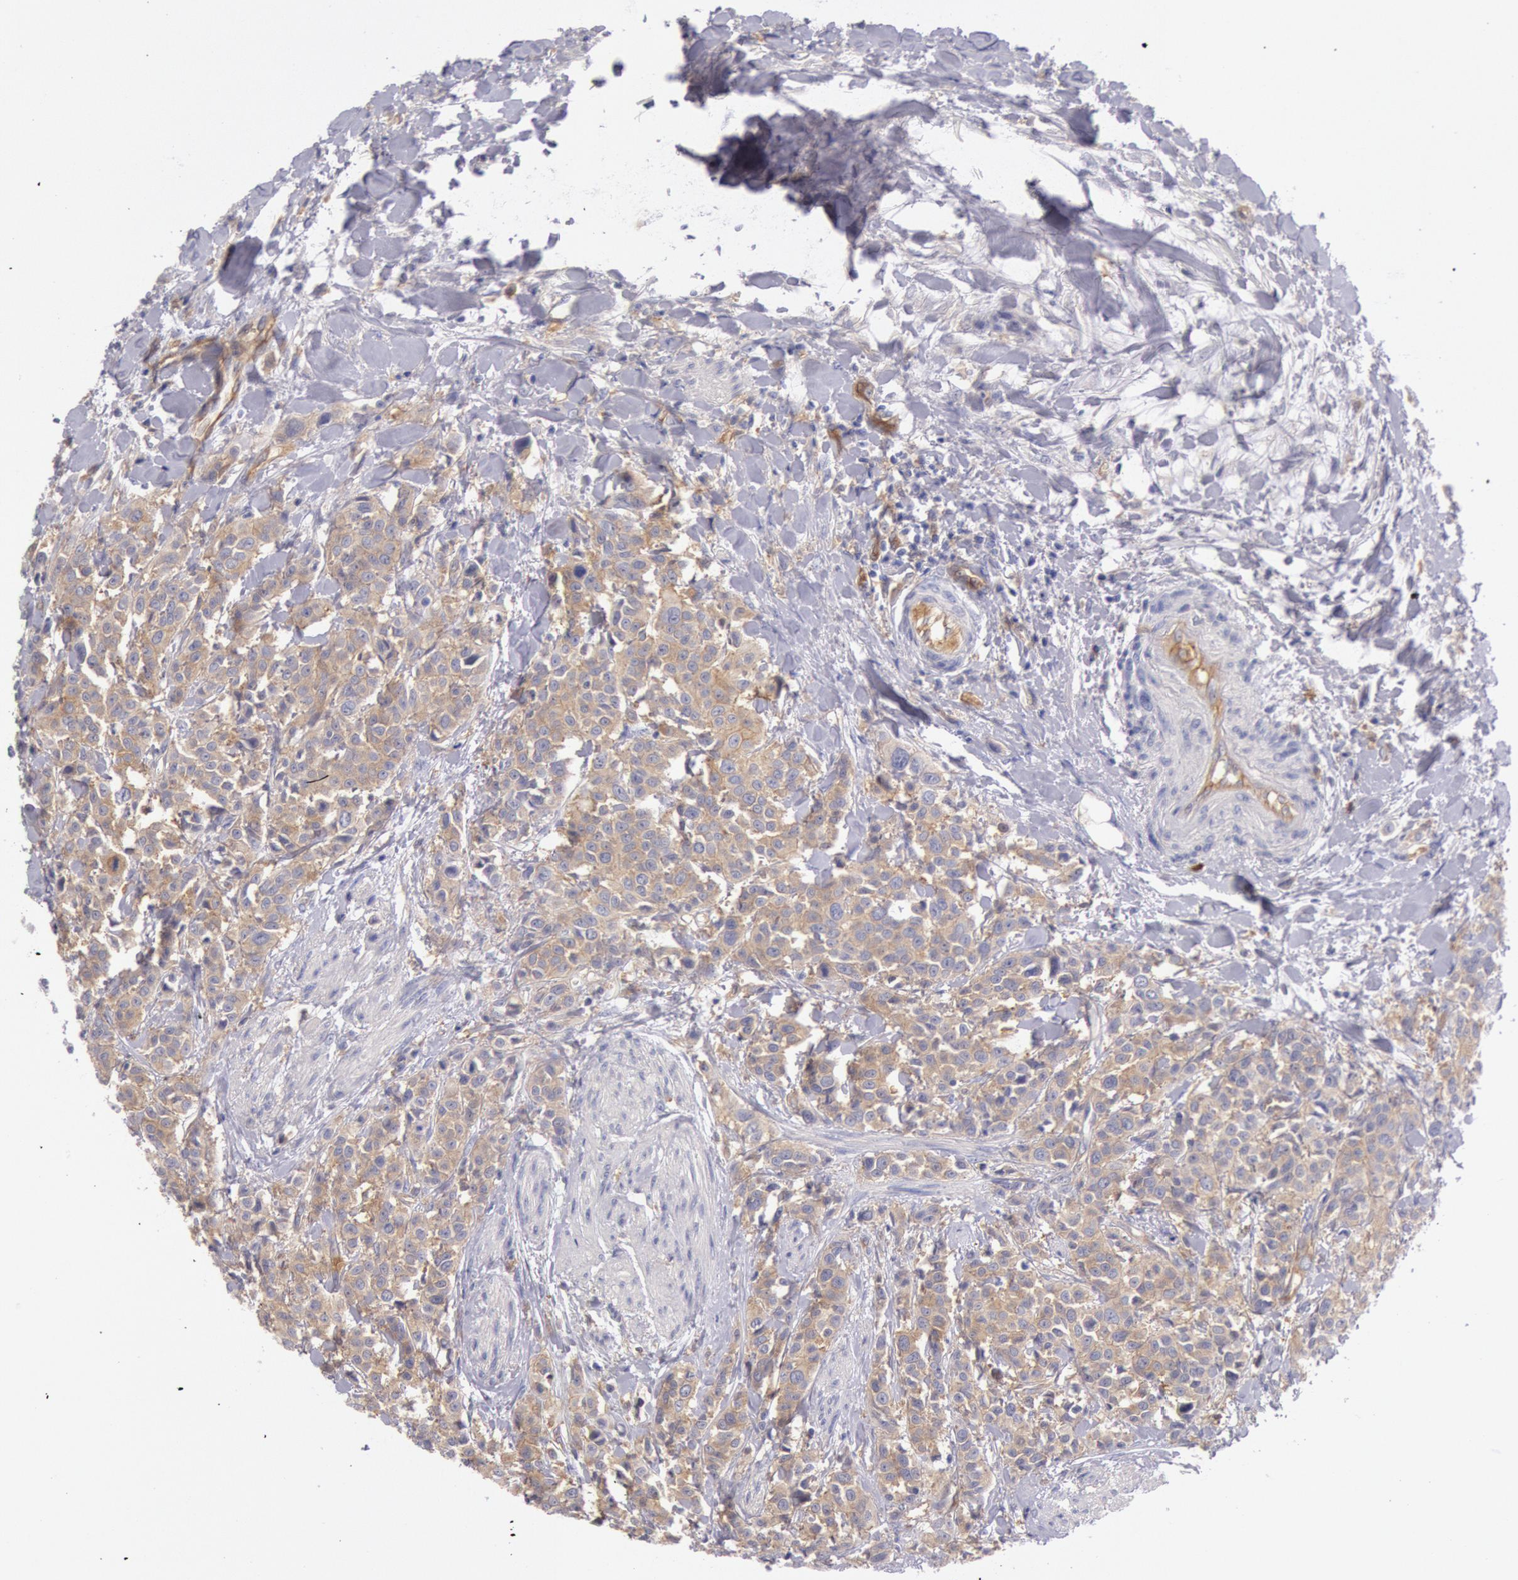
{"staining": {"intensity": "weak", "quantity": ">75%", "location": "cytoplasmic/membranous"}, "tissue": "urothelial cancer", "cell_type": "Tumor cells", "image_type": "cancer", "snomed": [{"axis": "morphology", "description": "Urothelial carcinoma, High grade"}, {"axis": "topography", "description": "Urinary bladder"}], "caption": "Tumor cells reveal low levels of weak cytoplasmic/membranous positivity in approximately >75% of cells in high-grade urothelial carcinoma. Immunohistochemistry stains the protein of interest in brown and the nuclei are stained blue.", "gene": "MYO5A", "patient": {"sex": "male", "age": 56}}